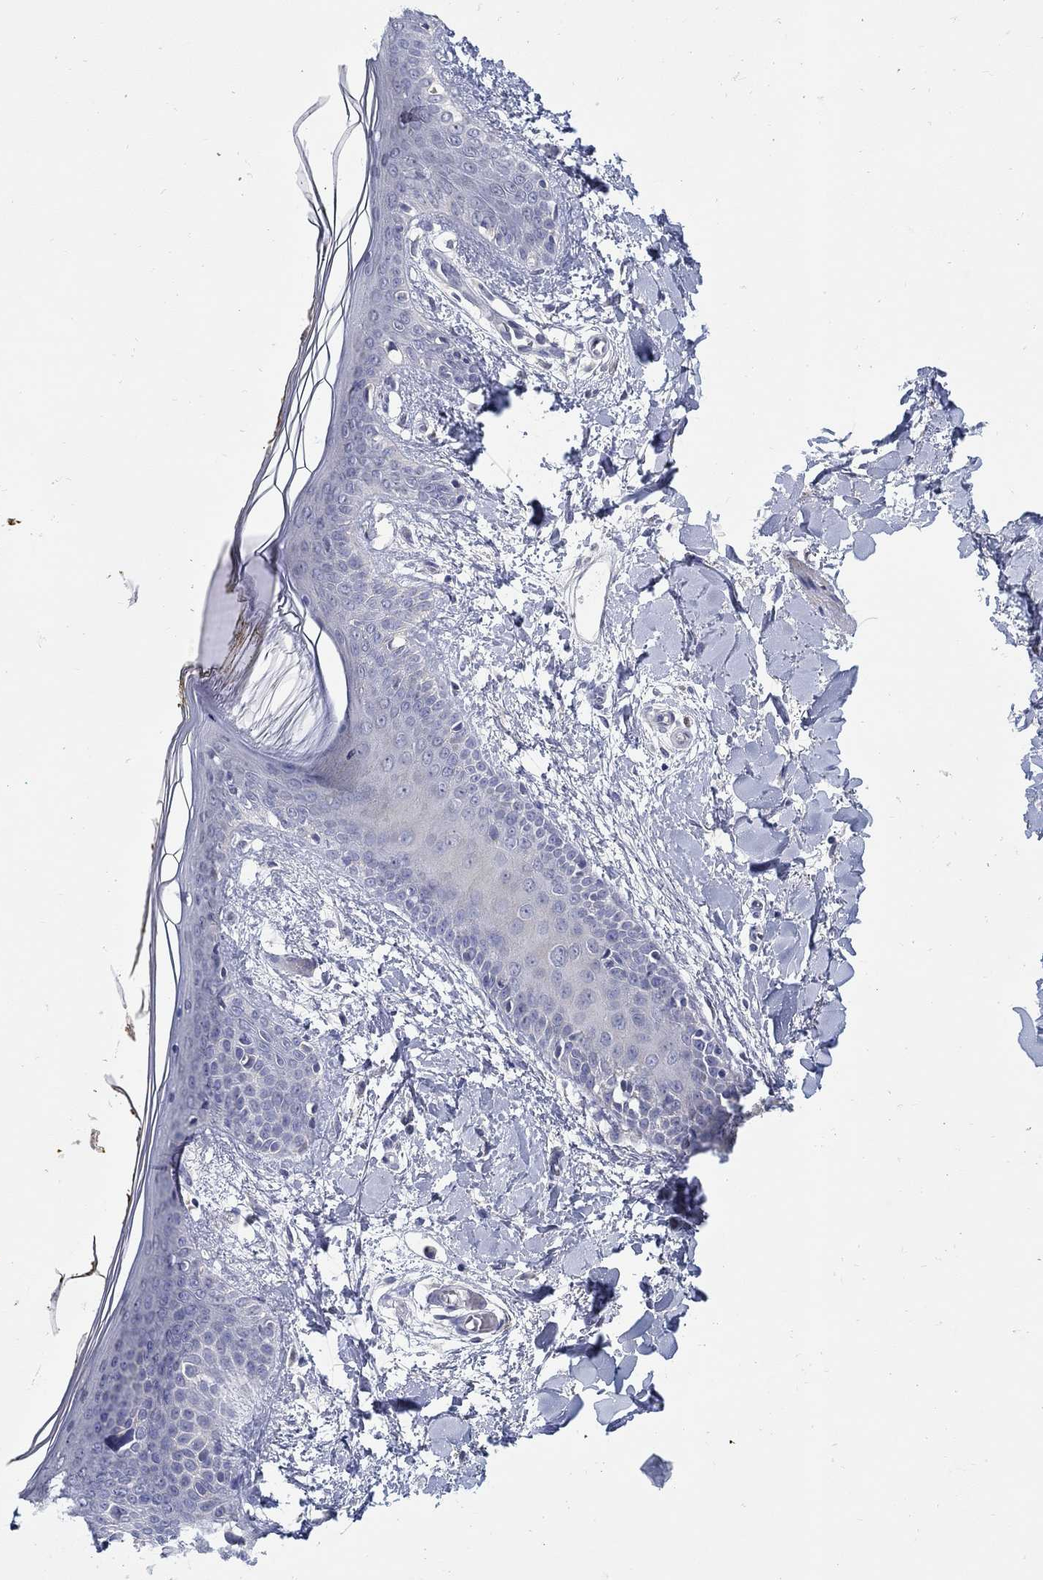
{"staining": {"intensity": "negative", "quantity": "none", "location": "none"}, "tissue": "skin", "cell_type": "Fibroblasts", "image_type": "normal", "snomed": [{"axis": "morphology", "description": "Normal tissue, NOS"}, {"axis": "topography", "description": "Skin"}], "caption": "High magnification brightfield microscopy of normal skin stained with DAB (brown) and counterstained with hematoxylin (blue): fibroblasts show no significant positivity.", "gene": "ABCA4", "patient": {"sex": "female", "age": 34}}